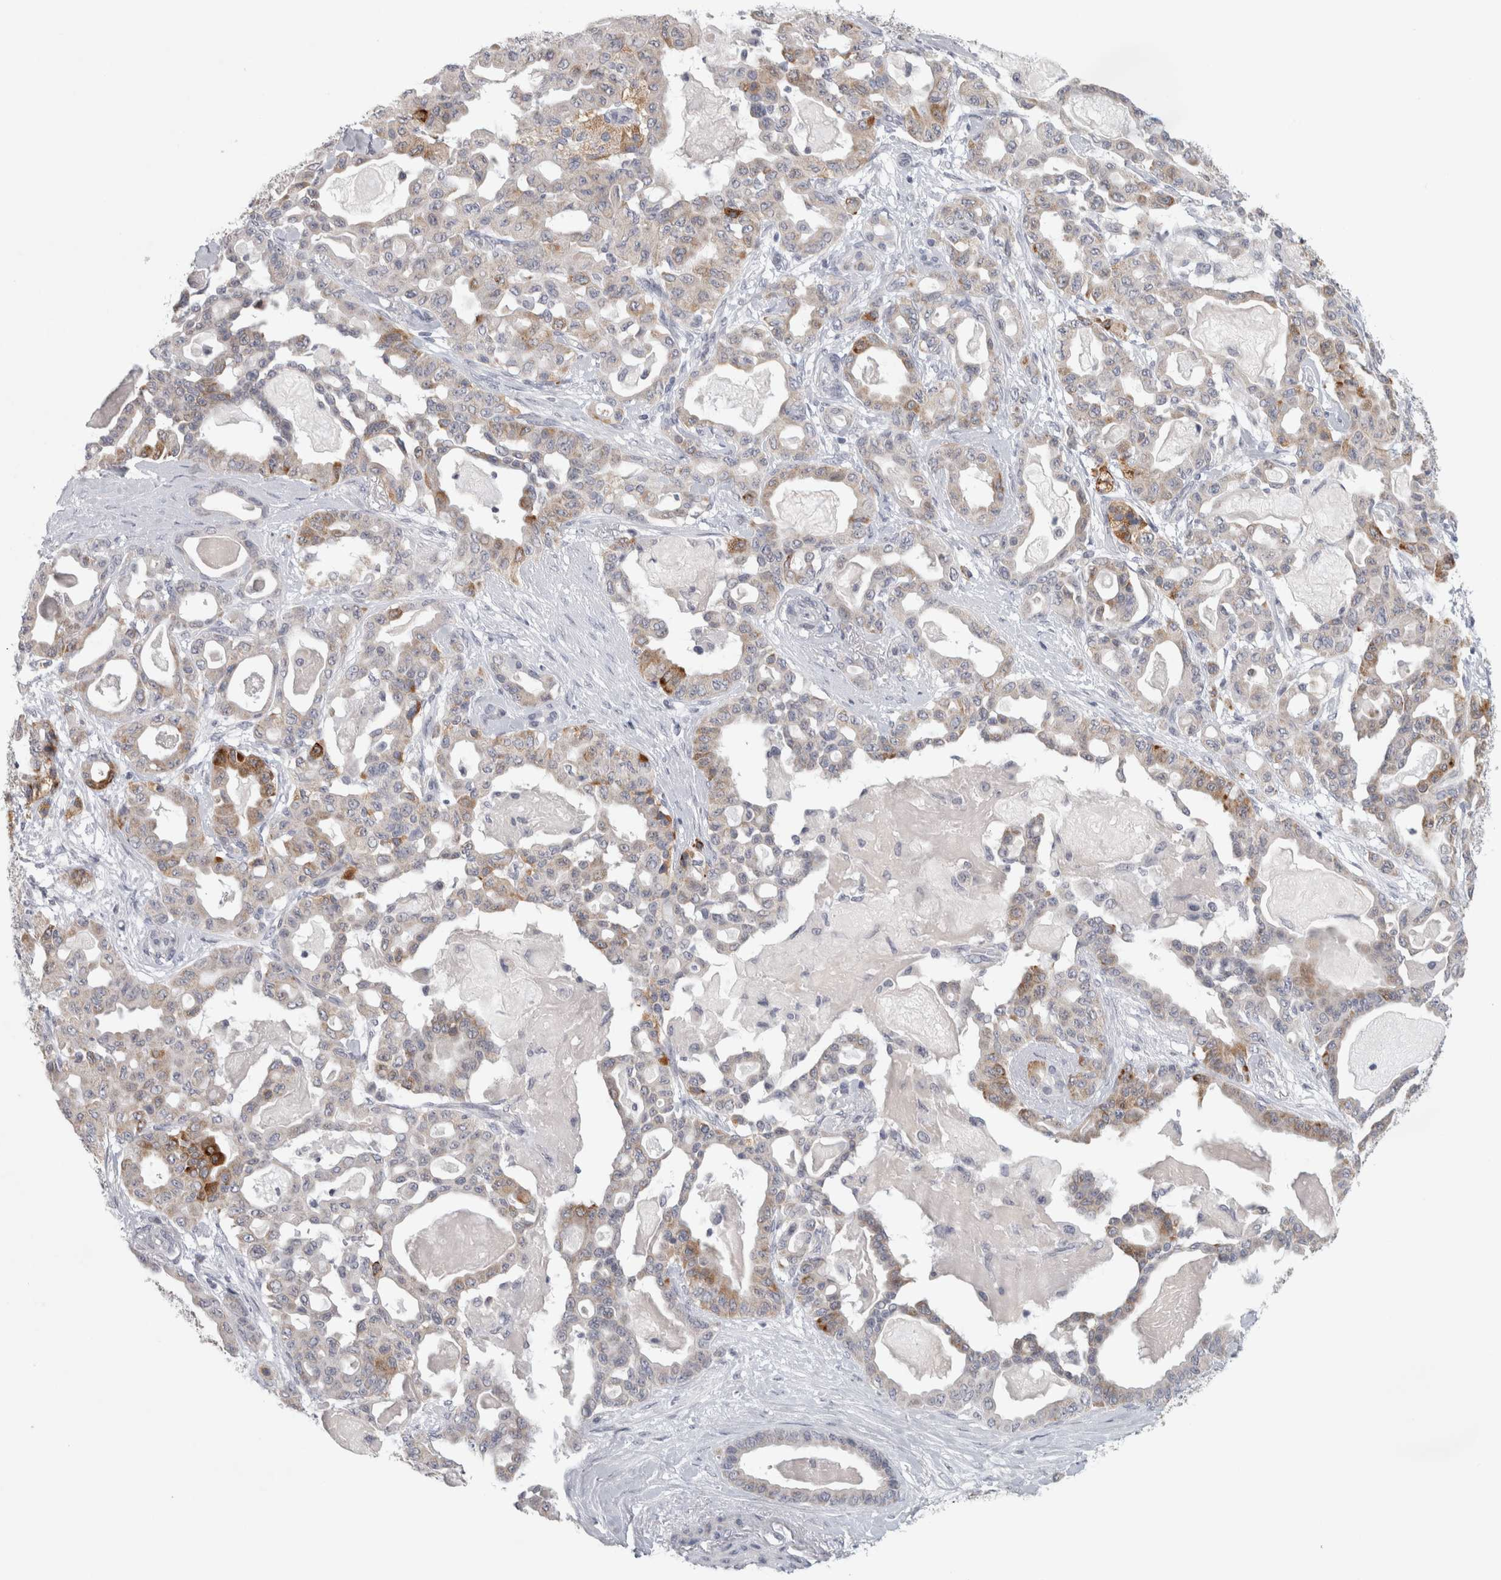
{"staining": {"intensity": "moderate", "quantity": "<25%", "location": "cytoplasmic/membranous"}, "tissue": "pancreatic cancer", "cell_type": "Tumor cells", "image_type": "cancer", "snomed": [{"axis": "morphology", "description": "Adenocarcinoma, NOS"}, {"axis": "topography", "description": "Pancreas"}], "caption": "Immunohistochemical staining of pancreatic cancer exhibits low levels of moderate cytoplasmic/membranous positivity in approximately <25% of tumor cells.", "gene": "PTPRN2", "patient": {"sex": "male", "age": 63}}